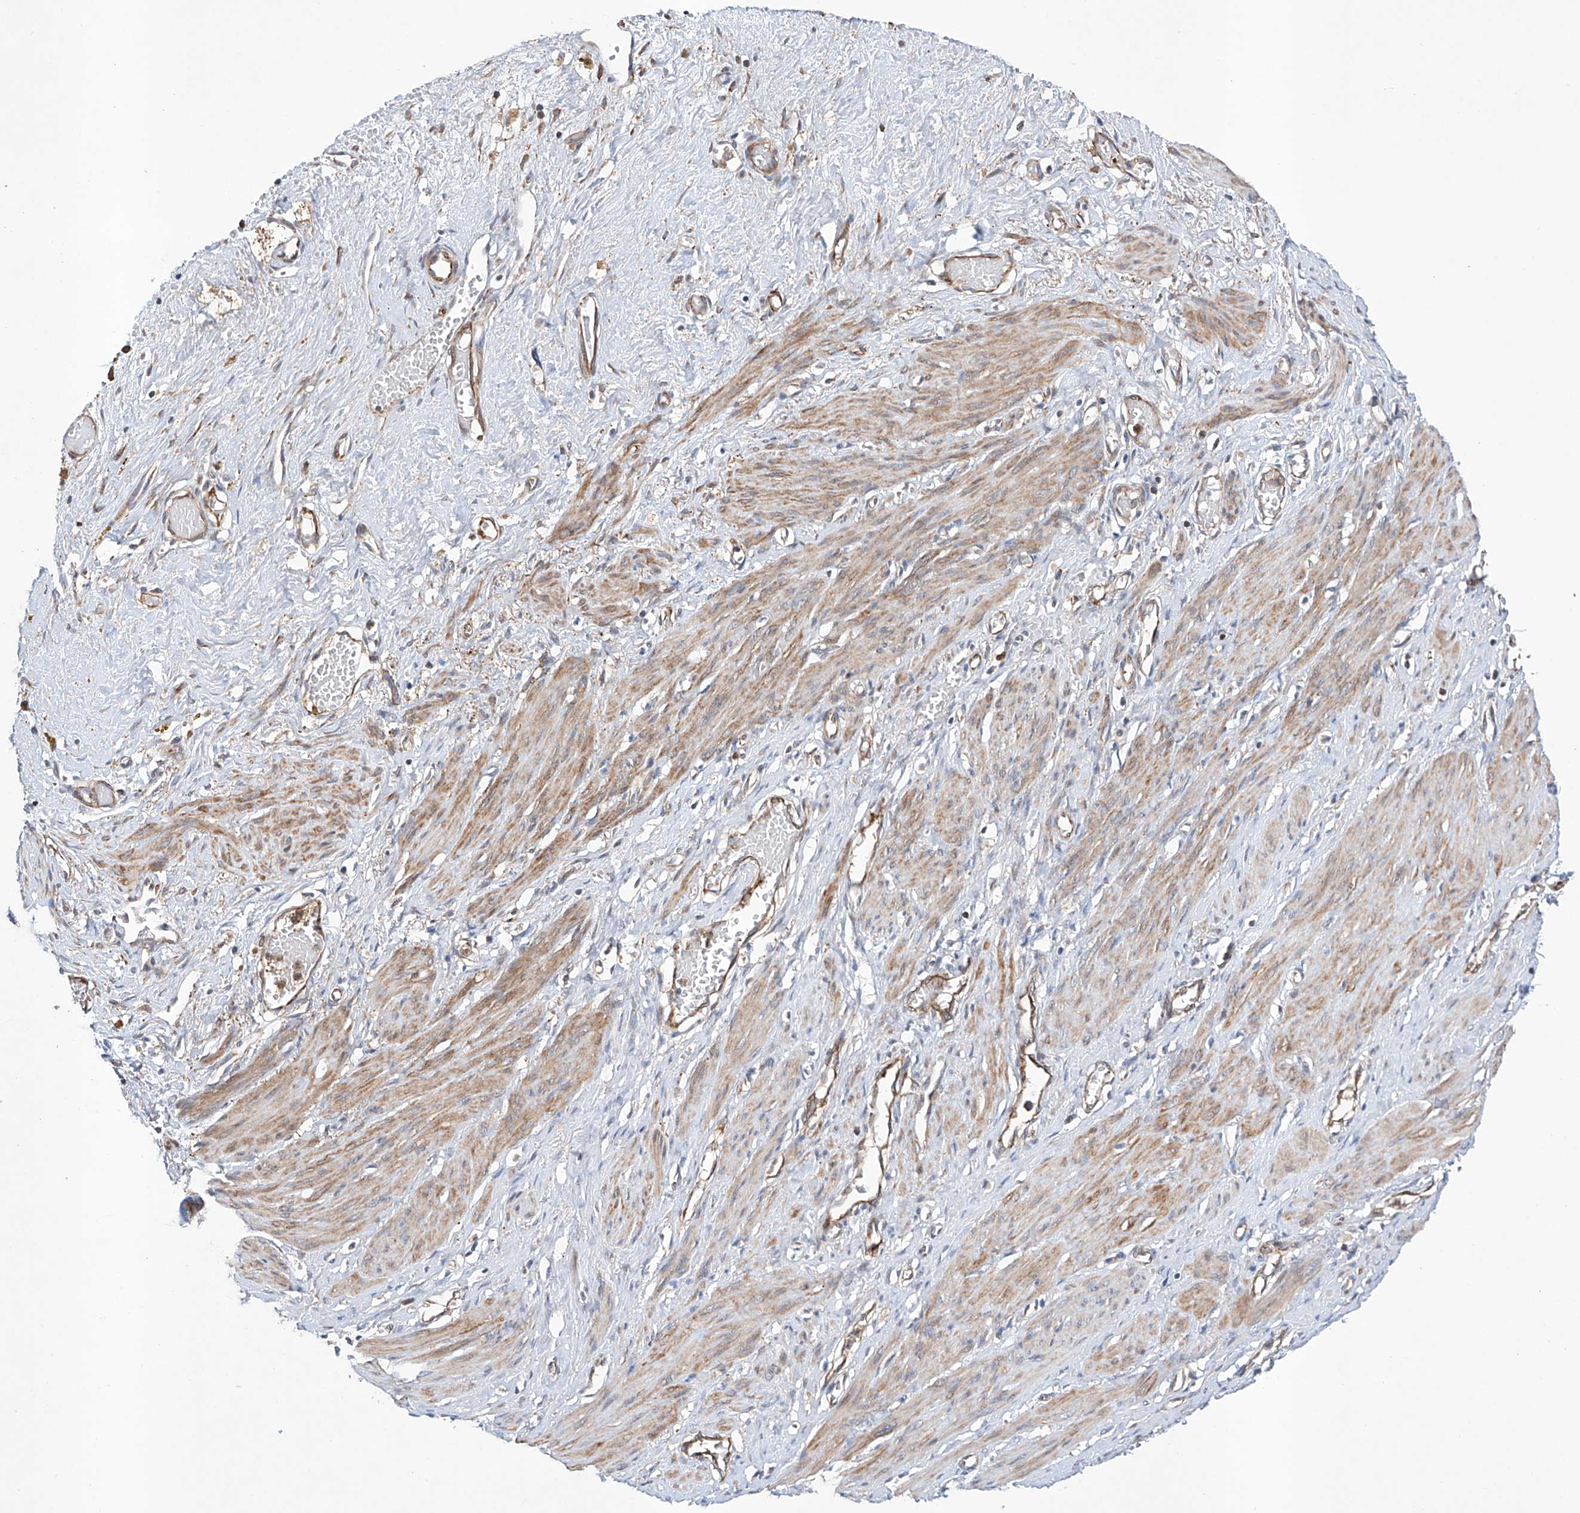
{"staining": {"intensity": "moderate", "quantity": ">75%", "location": "cytoplasmic/membranous"}, "tissue": "smooth muscle", "cell_type": "Smooth muscle cells", "image_type": "normal", "snomed": [{"axis": "morphology", "description": "Normal tissue, NOS"}, {"axis": "topography", "description": "Endometrium"}], "caption": "A micrograph of smooth muscle stained for a protein demonstrates moderate cytoplasmic/membranous brown staining in smooth muscle cells.", "gene": "TIMM23", "patient": {"sex": "female", "age": 33}}